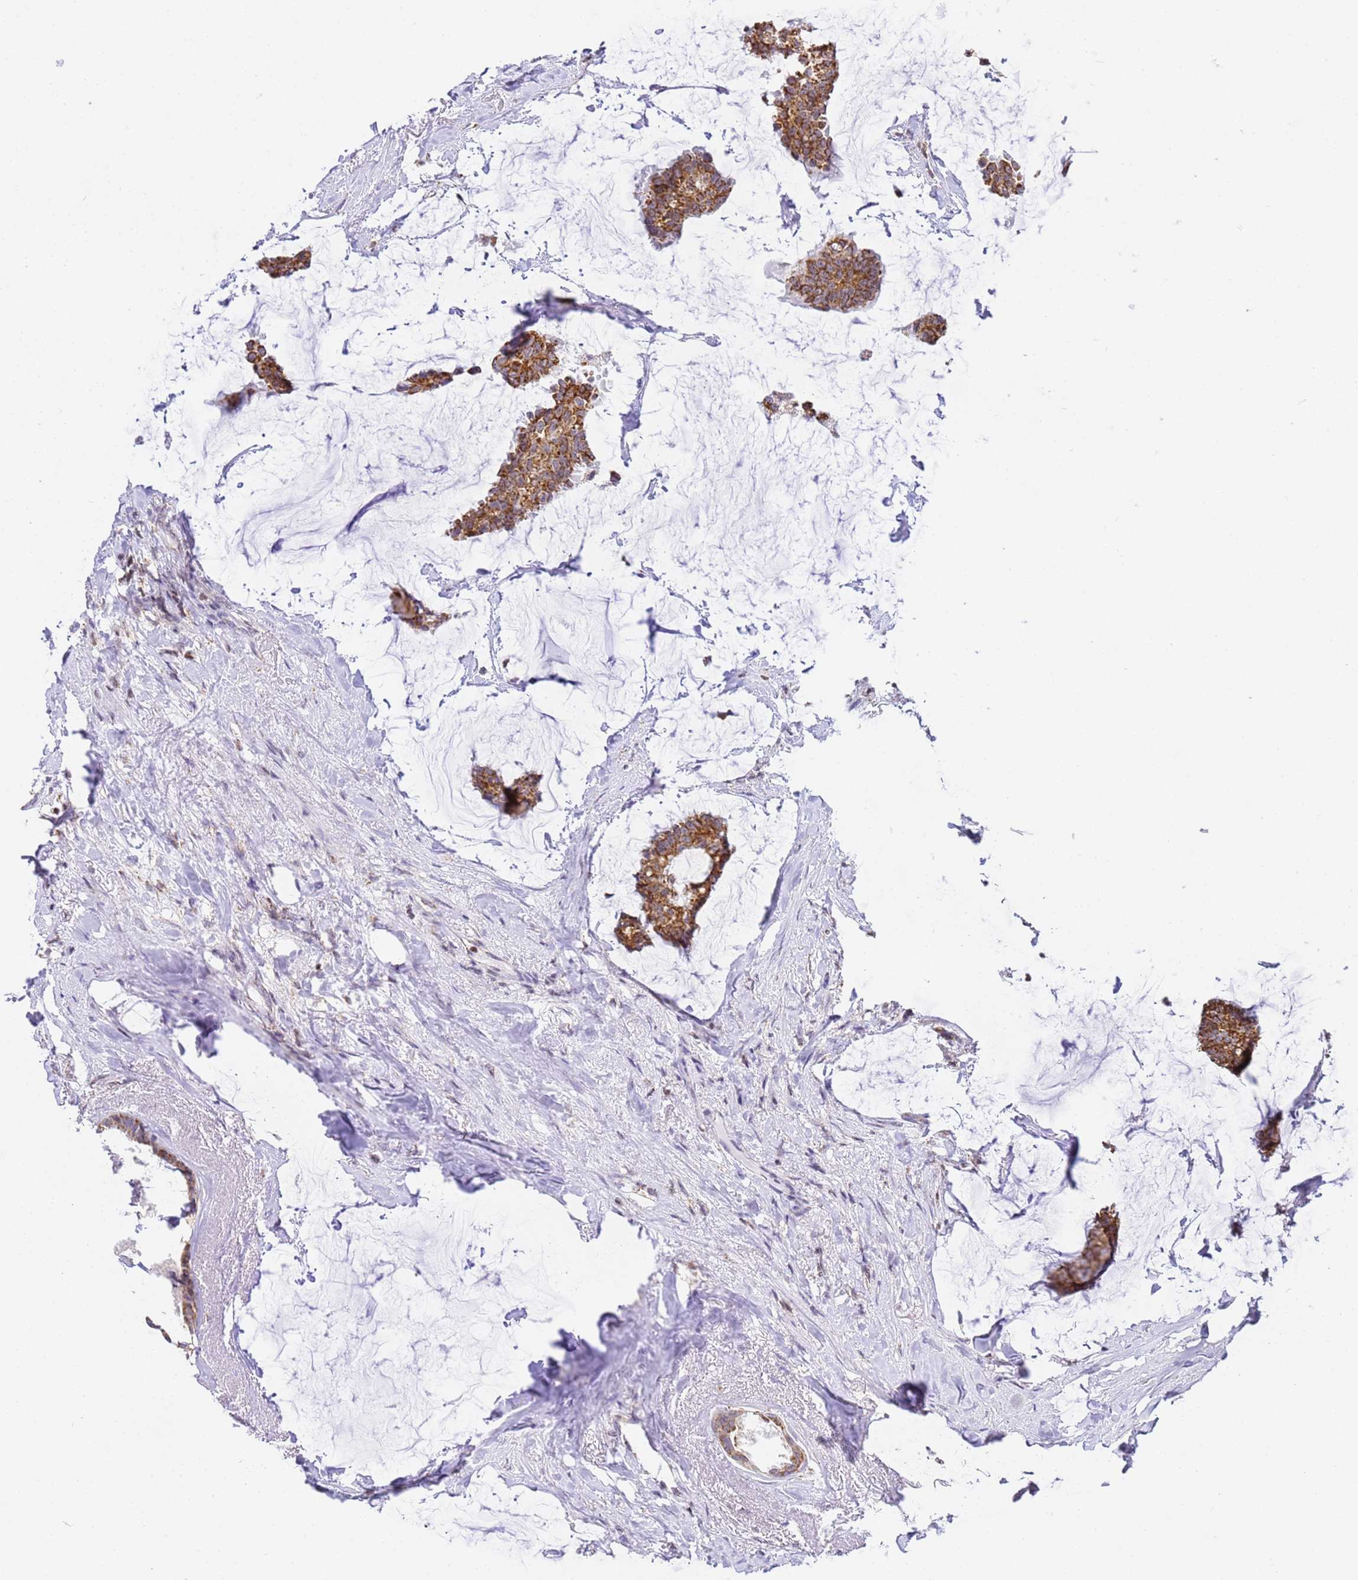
{"staining": {"intensity": "strong", "quantity": ">75%", "location": "cytoplasmic/membranous"}, "tissue": "breast cancer", "cell_type": "Tumor cells", "image_type": "cancer", "snomed": [{"axis": "morphology", "description": "Duct carcinoma"}, {"axis": "topography", "description": "Breast"}], "caption": "Immunohistochemistry (DAB) staining of breast cancer exhibits strong cytoplasmic/membranous protein expression in about >75% of tumor cells. The staining was performed using DAB to visualize the protein expression in brown, while the nuclei were stained in blue with hematoxylin (Magnification: 20x).", "gene": "HSPE1", "patient": {"sex": "female", "age": 93}}